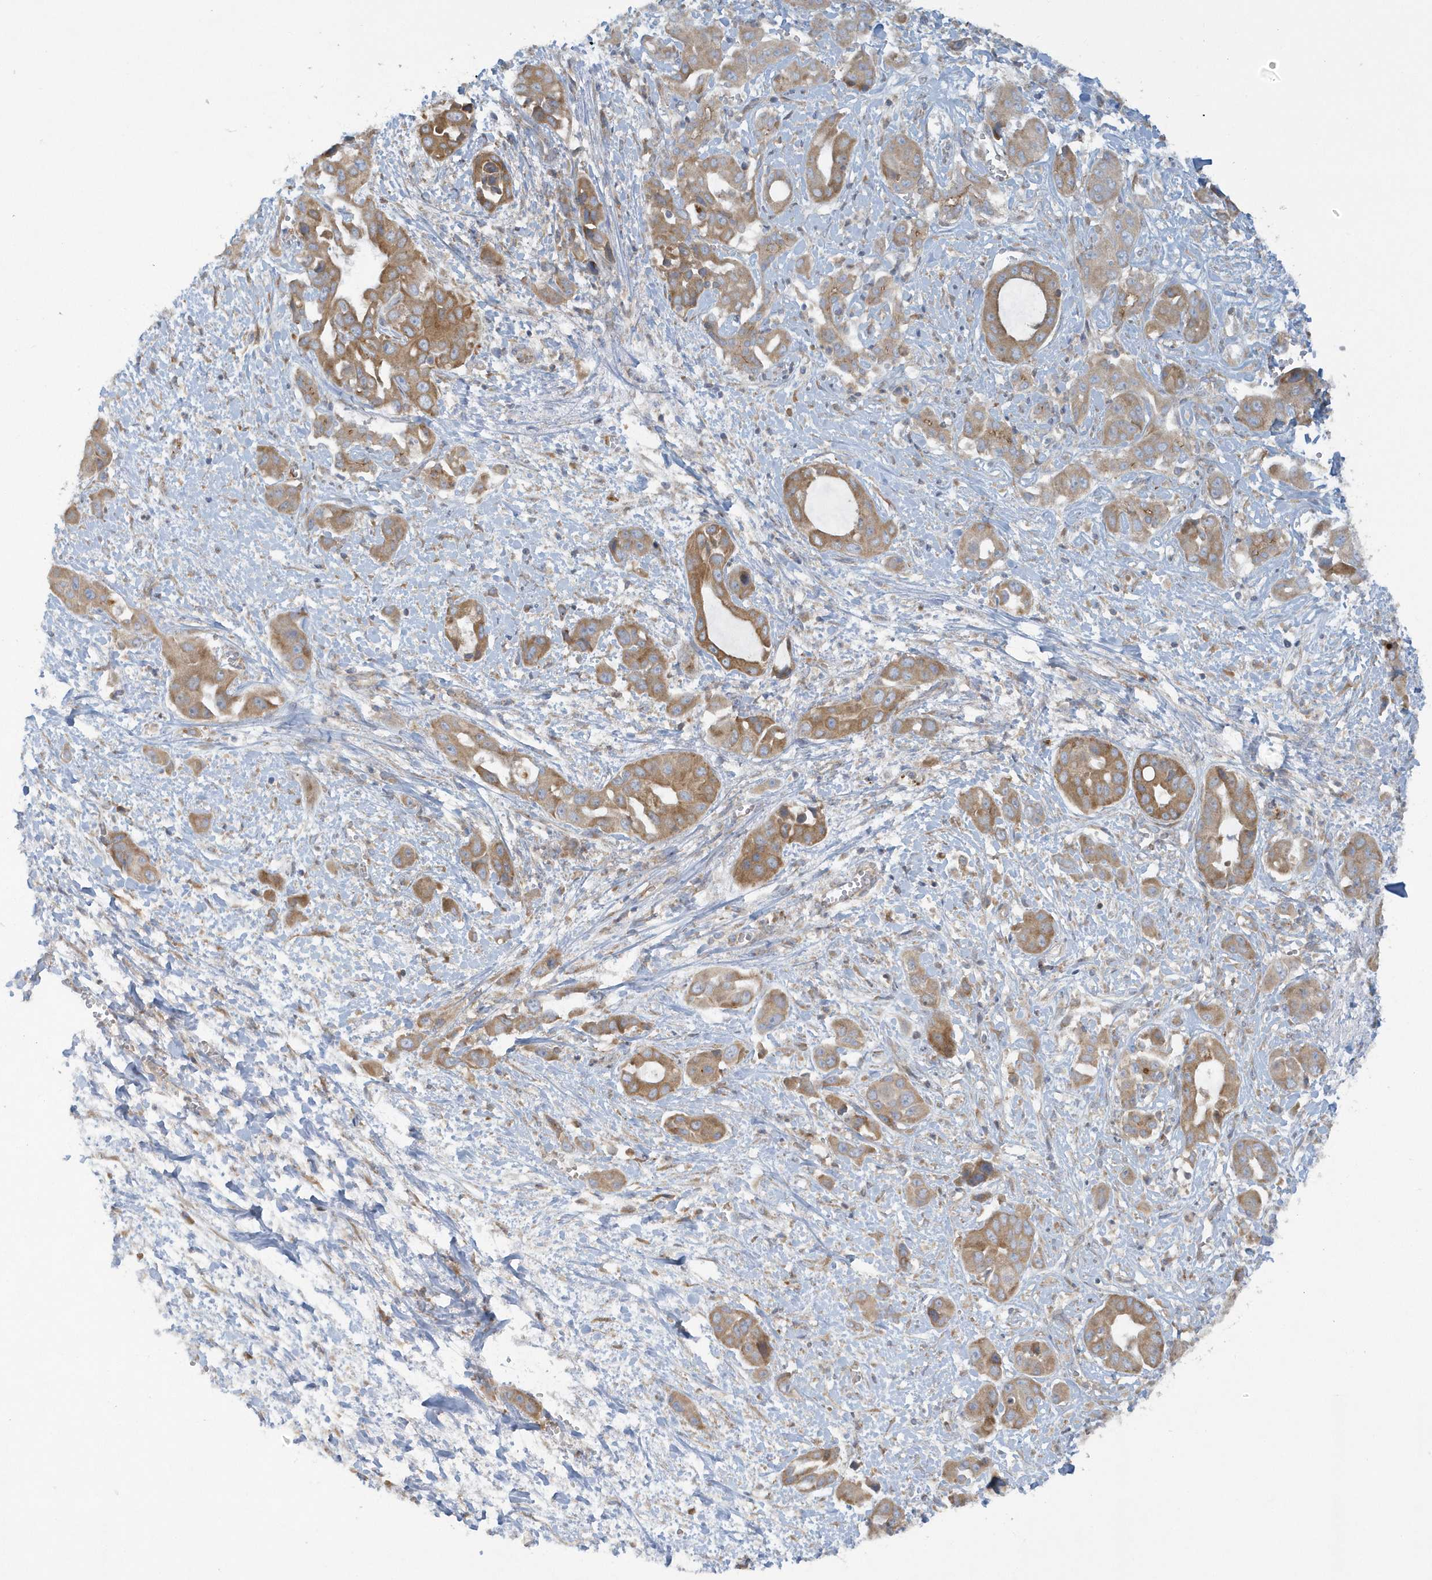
{"staining": {"intensity": "moderate", "quantity": ">75%", "location": "cytoplasmic/membranous"}, "tissue": "liver cancer", "cell_type": "Tumor cells", "image_type": "cancer", "snomed": [{"axis": "morphology", "description": "Cholangiocarcinoma"}, {"axis": "topography", "description": "Liver"}], "caption": "Tumor cells exhibit moderate cytoplasmic/membranous expression in approximately >75% of cells in liver cancer.", "gene": "CNOT10", "patient": {"sex": "female", "age": 52}}